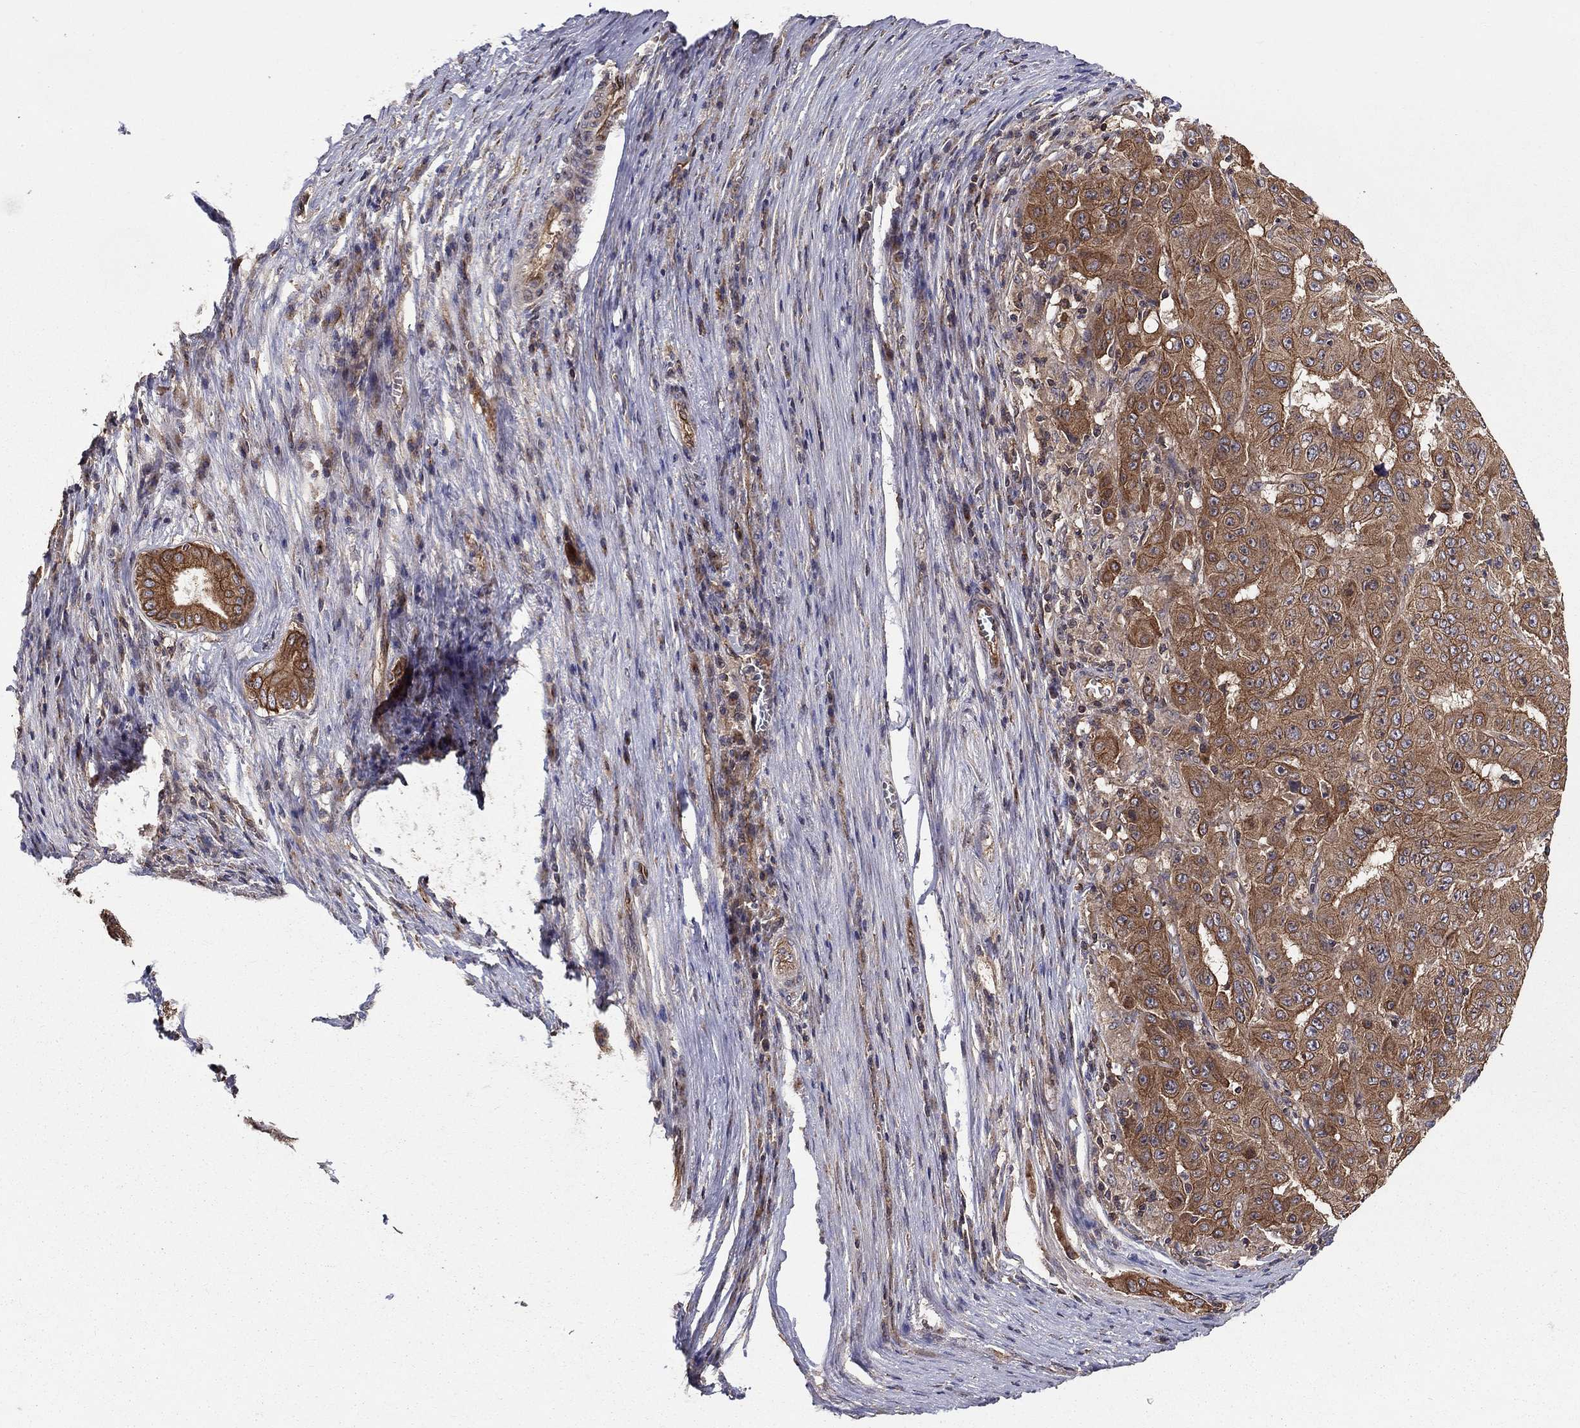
{"staining": {"intensity": "moderate", "quantity": ">75%", "location": "cytoplasmic/membranous"}, "tissue": "pancreatic cancer", "cell_type": "Tumor cells", "image_type": "cancer", "snomed": [{"axis": "morphology", "description": "Adenocarcinoma, NOS"}, {"axis": "topography", "description": "Pancreas"}], "caption": "Human adenocarcinoma (pancreatic) stained for a protein (brown) exhibits moderate cytoplasmic/membranous positive positivity in about >75% of tumor cells.", "gene": "BMERB1", "patient": {"sex": "male", "age": 63}}